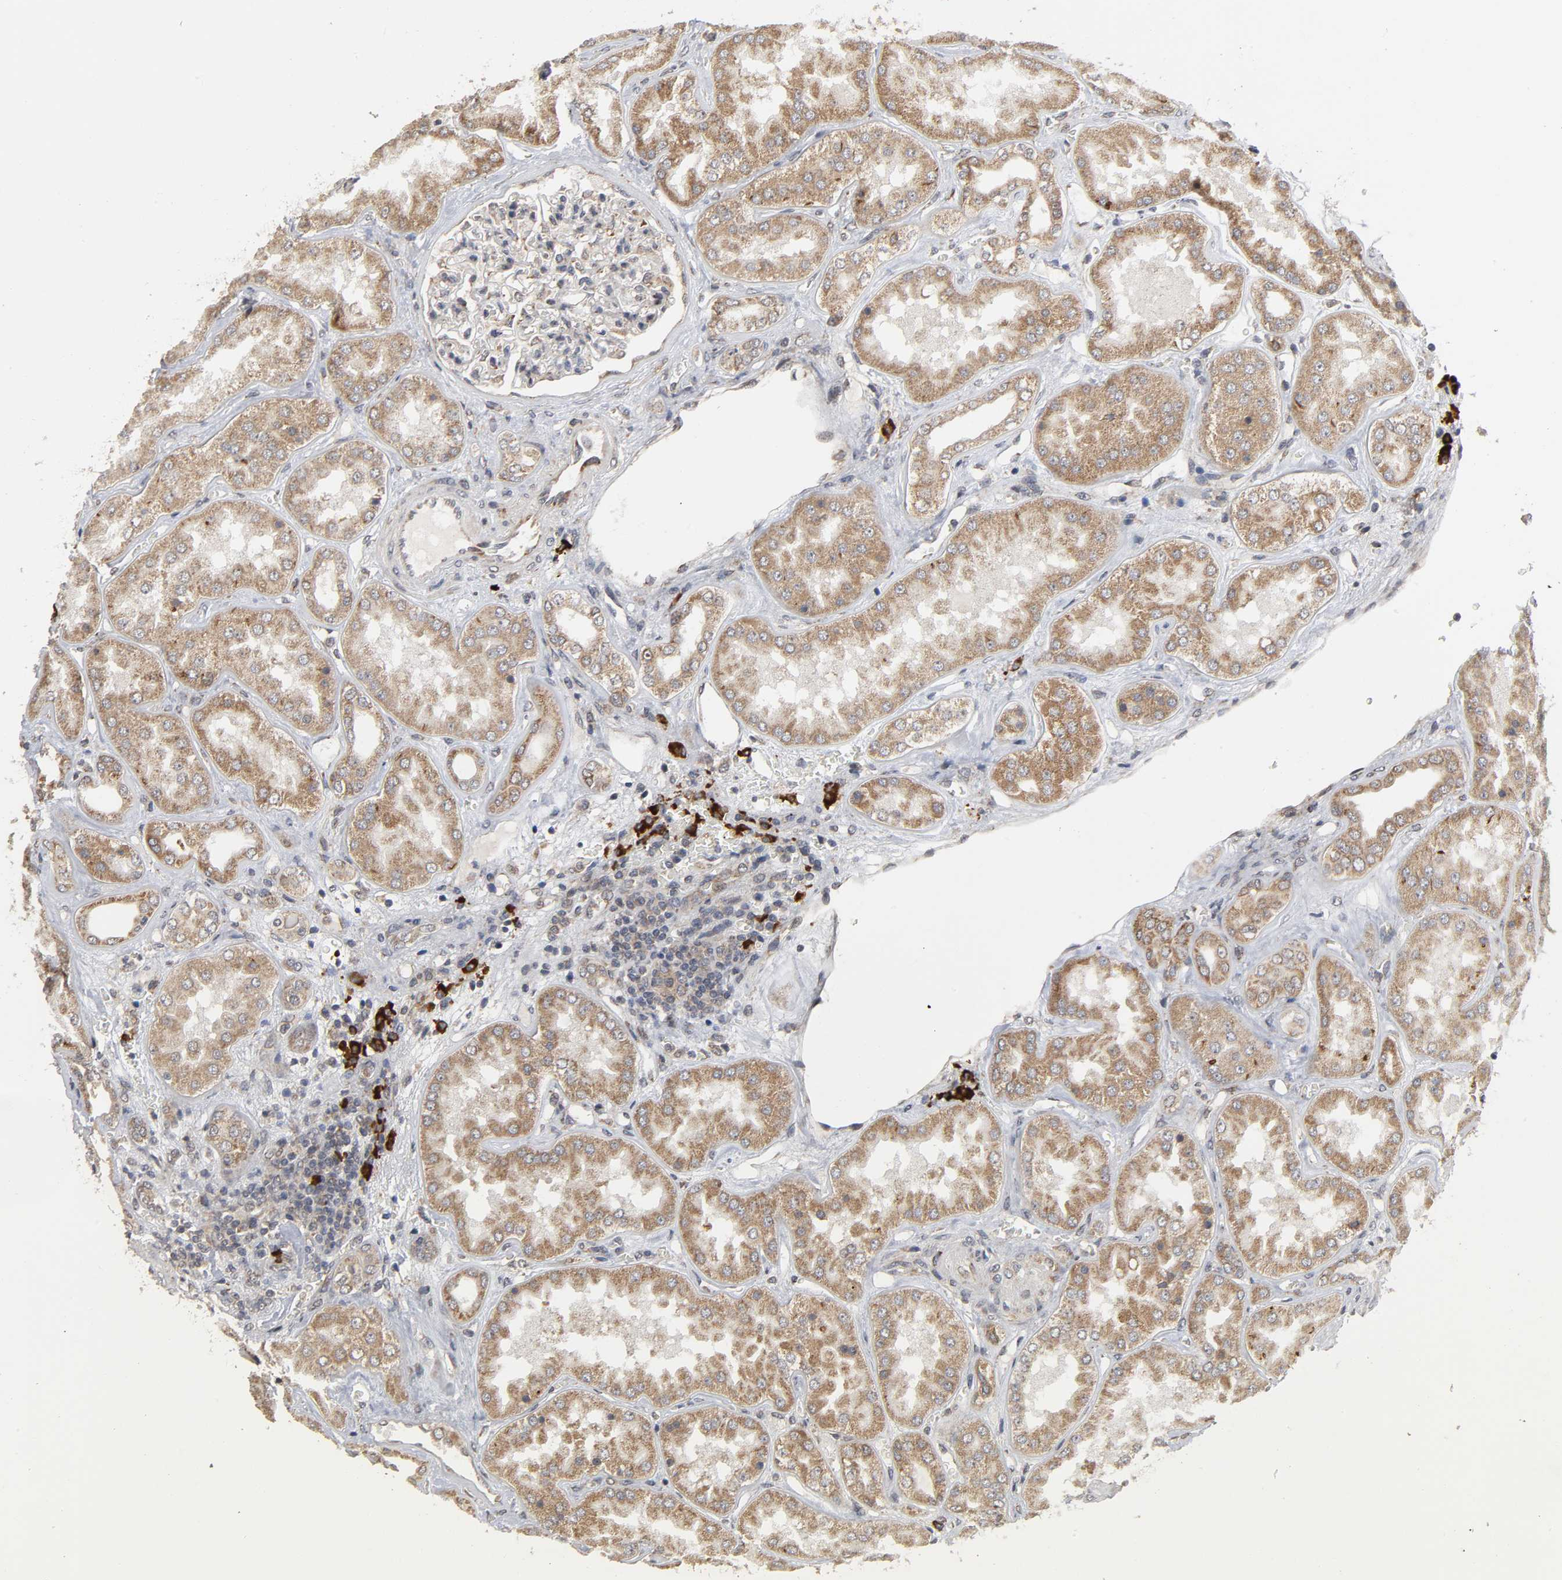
{"staining": {"intensity": "weak", "quantity": "25%-75%", "location": "cytoplasmic/membranous"}, "tissue": "kidney", "cell_type": "Cells in glomeruli", "image_type": "normal", "snomed": [{"axis": "morphology", "description": "Normal tissue, NOS"}, {"axis": "topography", "description": "Kidney"}], "caption": "Cells in glomeruli reveal weak cytoplasmic/membranous expression in about 25%-75% of cells in unremarkable kidney. The staining is performed using DAB (3,3'-diaminobenzidine) brown chromogen to label protein expression. The nuclei are counter-stained blue using hematoxylin.", "gene": "SLC30A9", "patient": {"sex": "female", "age": 56}}